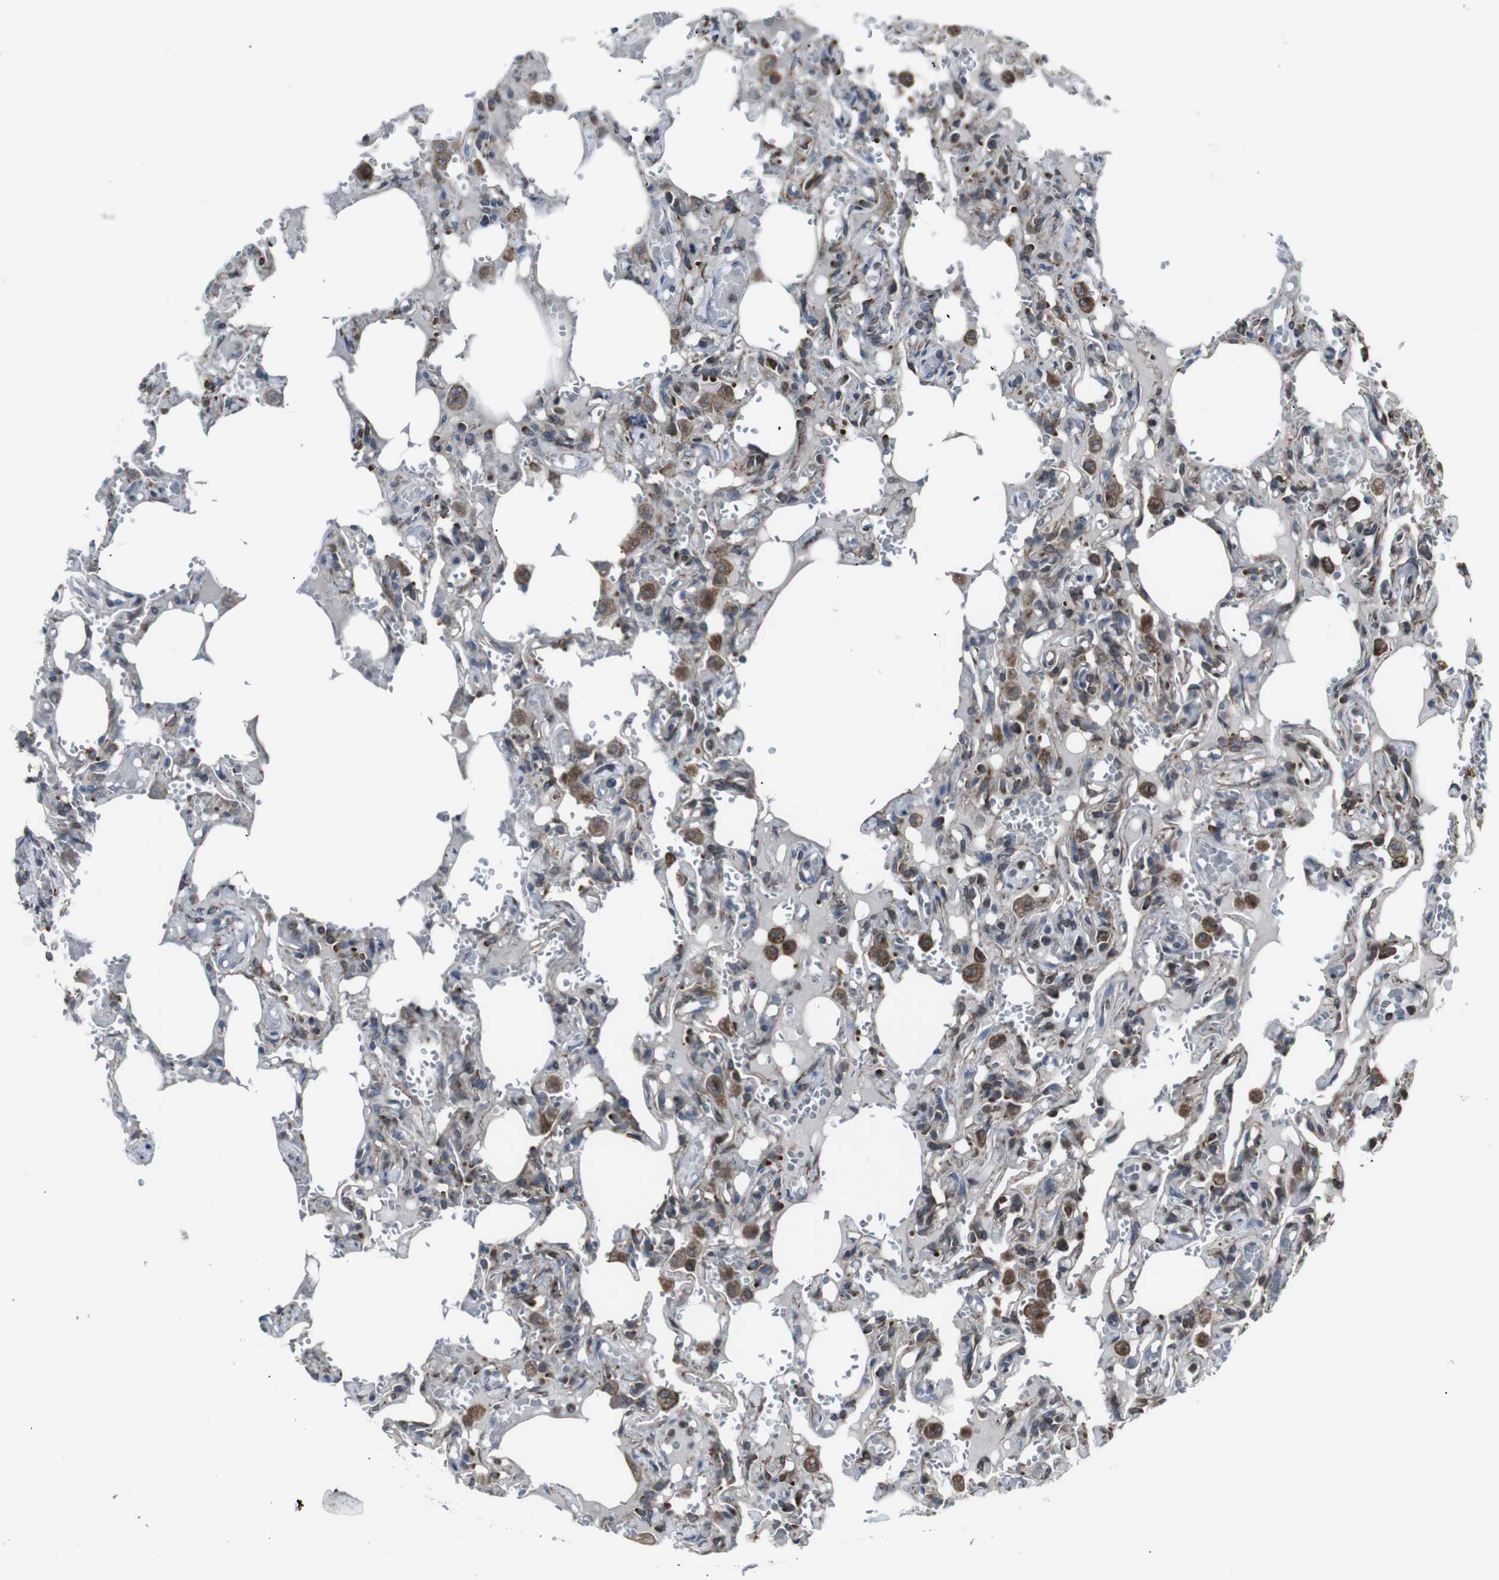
{"staining": {"intensity": "moderate", "quantity": "25%-75%", "location": "cytoplasmic/membranous"}, "tissue": "lung", "cell_type": "Alveolar cells", "image_type": "normal", "snomed": [{"axis": "morphology", "description": "Normal tissue, NOS"}, {"axis": "topography", "description": "Lung"}], "caption": "Human lung stained for a protein (brown) exhibits moderate cytoplasmic/membranous positive staining in approximately 25%-75% of alveolar cells.", "gene": "LNPK", "patient": {"sex": "male", "age": 21}}